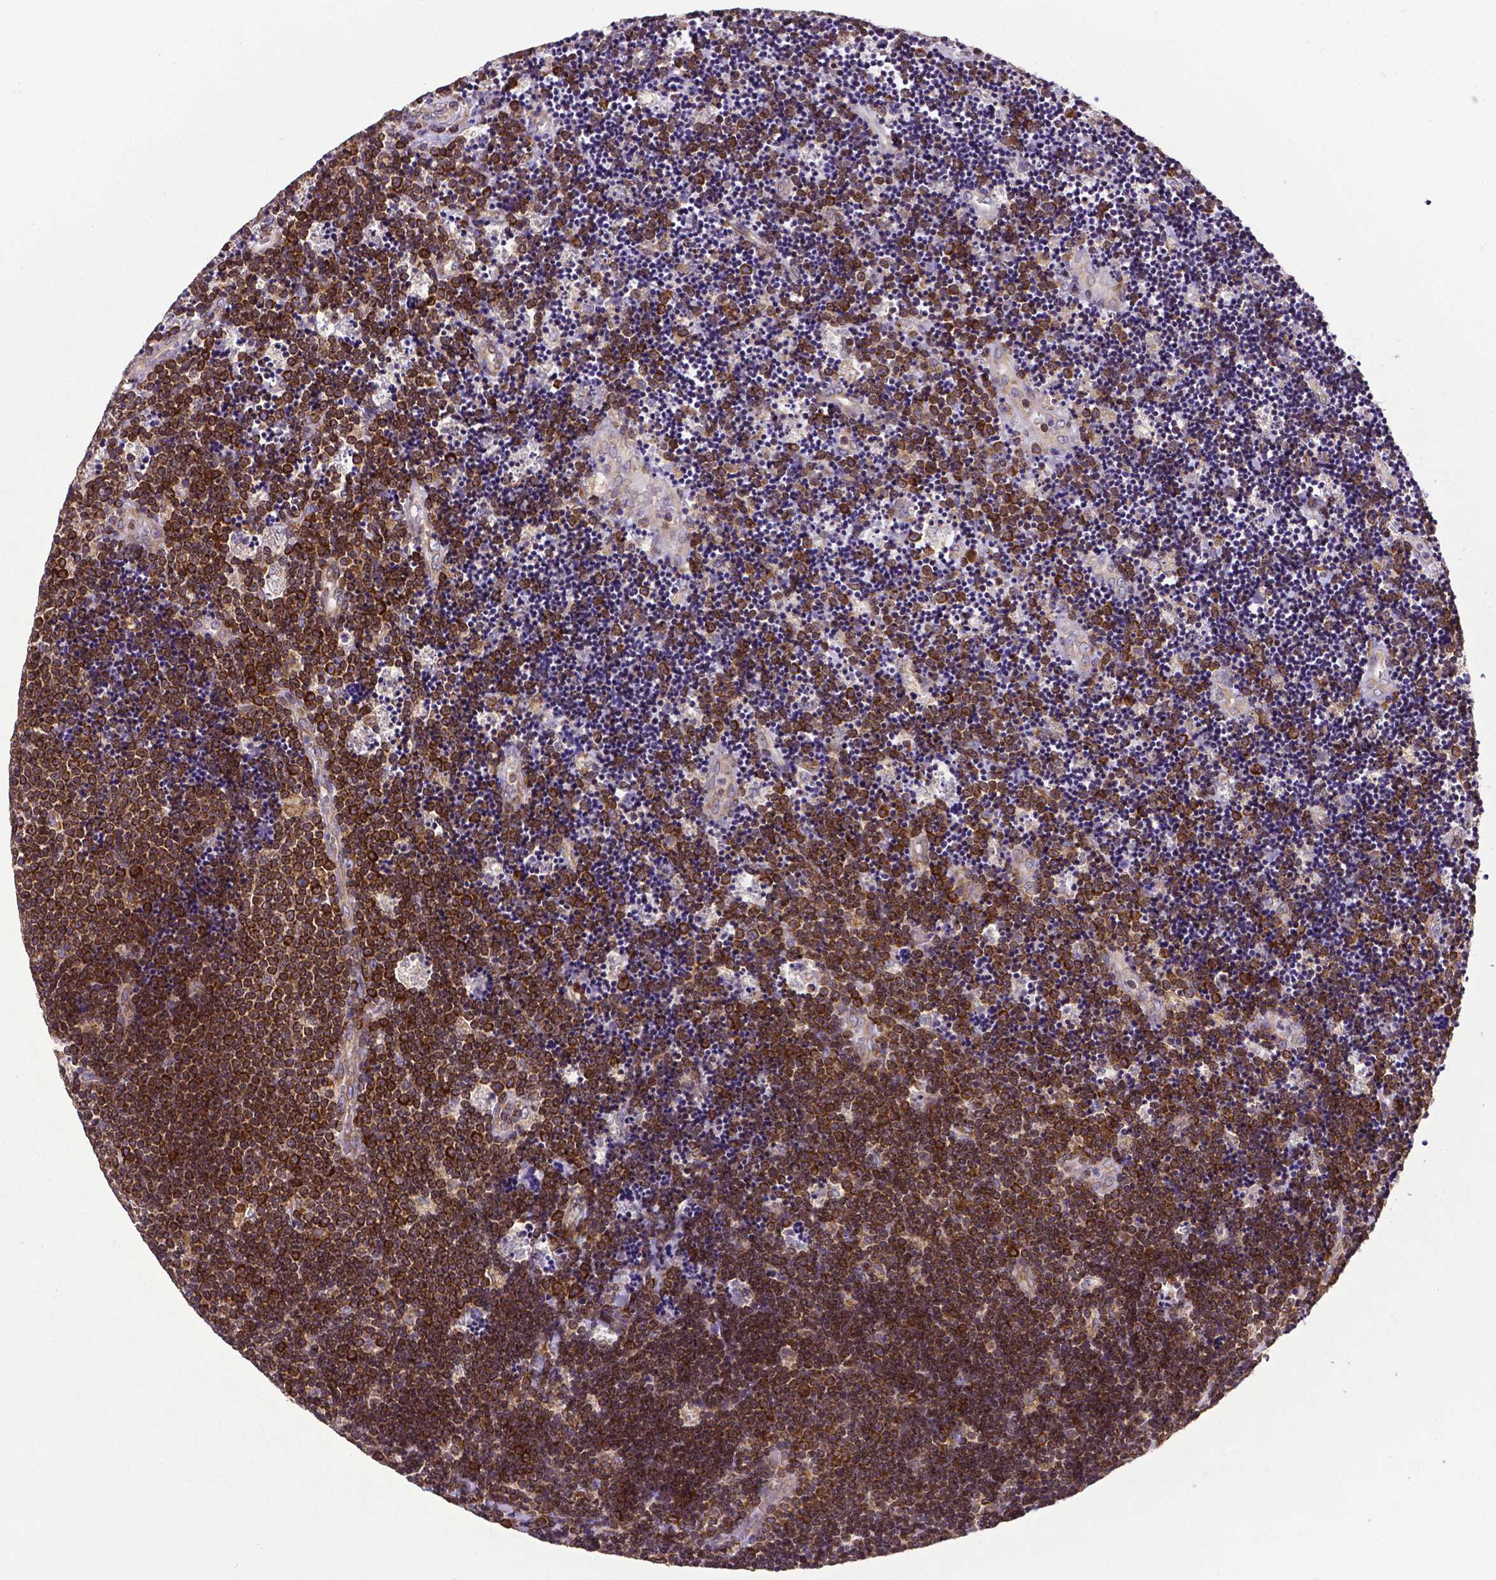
{"staining": {"intensity": "strong", "quantity": ">75%", "location": "cytoplasmic/membranous"}, "tissue": "lymphoma", "cell_type": "Tumor cells", "image_type": "cancer", "snomed": [{"axis": "morphology", "description": "Malignant lymphoma, non-Hodgkin's type, Low grade"}, {"axis": "topography", "description": "Brain"}], "caption": "An immunohistochemistry (IHC) photomicrograph of tumor tissue is shown. Protein staining in brown shows strong cytoplasmic/membranous positivity in malignant lymphoma, non-Hodgkin's type (low-grade) within tumor cells. The protein of interest is stained brown, and the nuclei are stained in blue (DAB IHC with brightfield microscopy, high magnification).", "gene": "MTDH", "patient": {"sex": "female", "age": 66}}